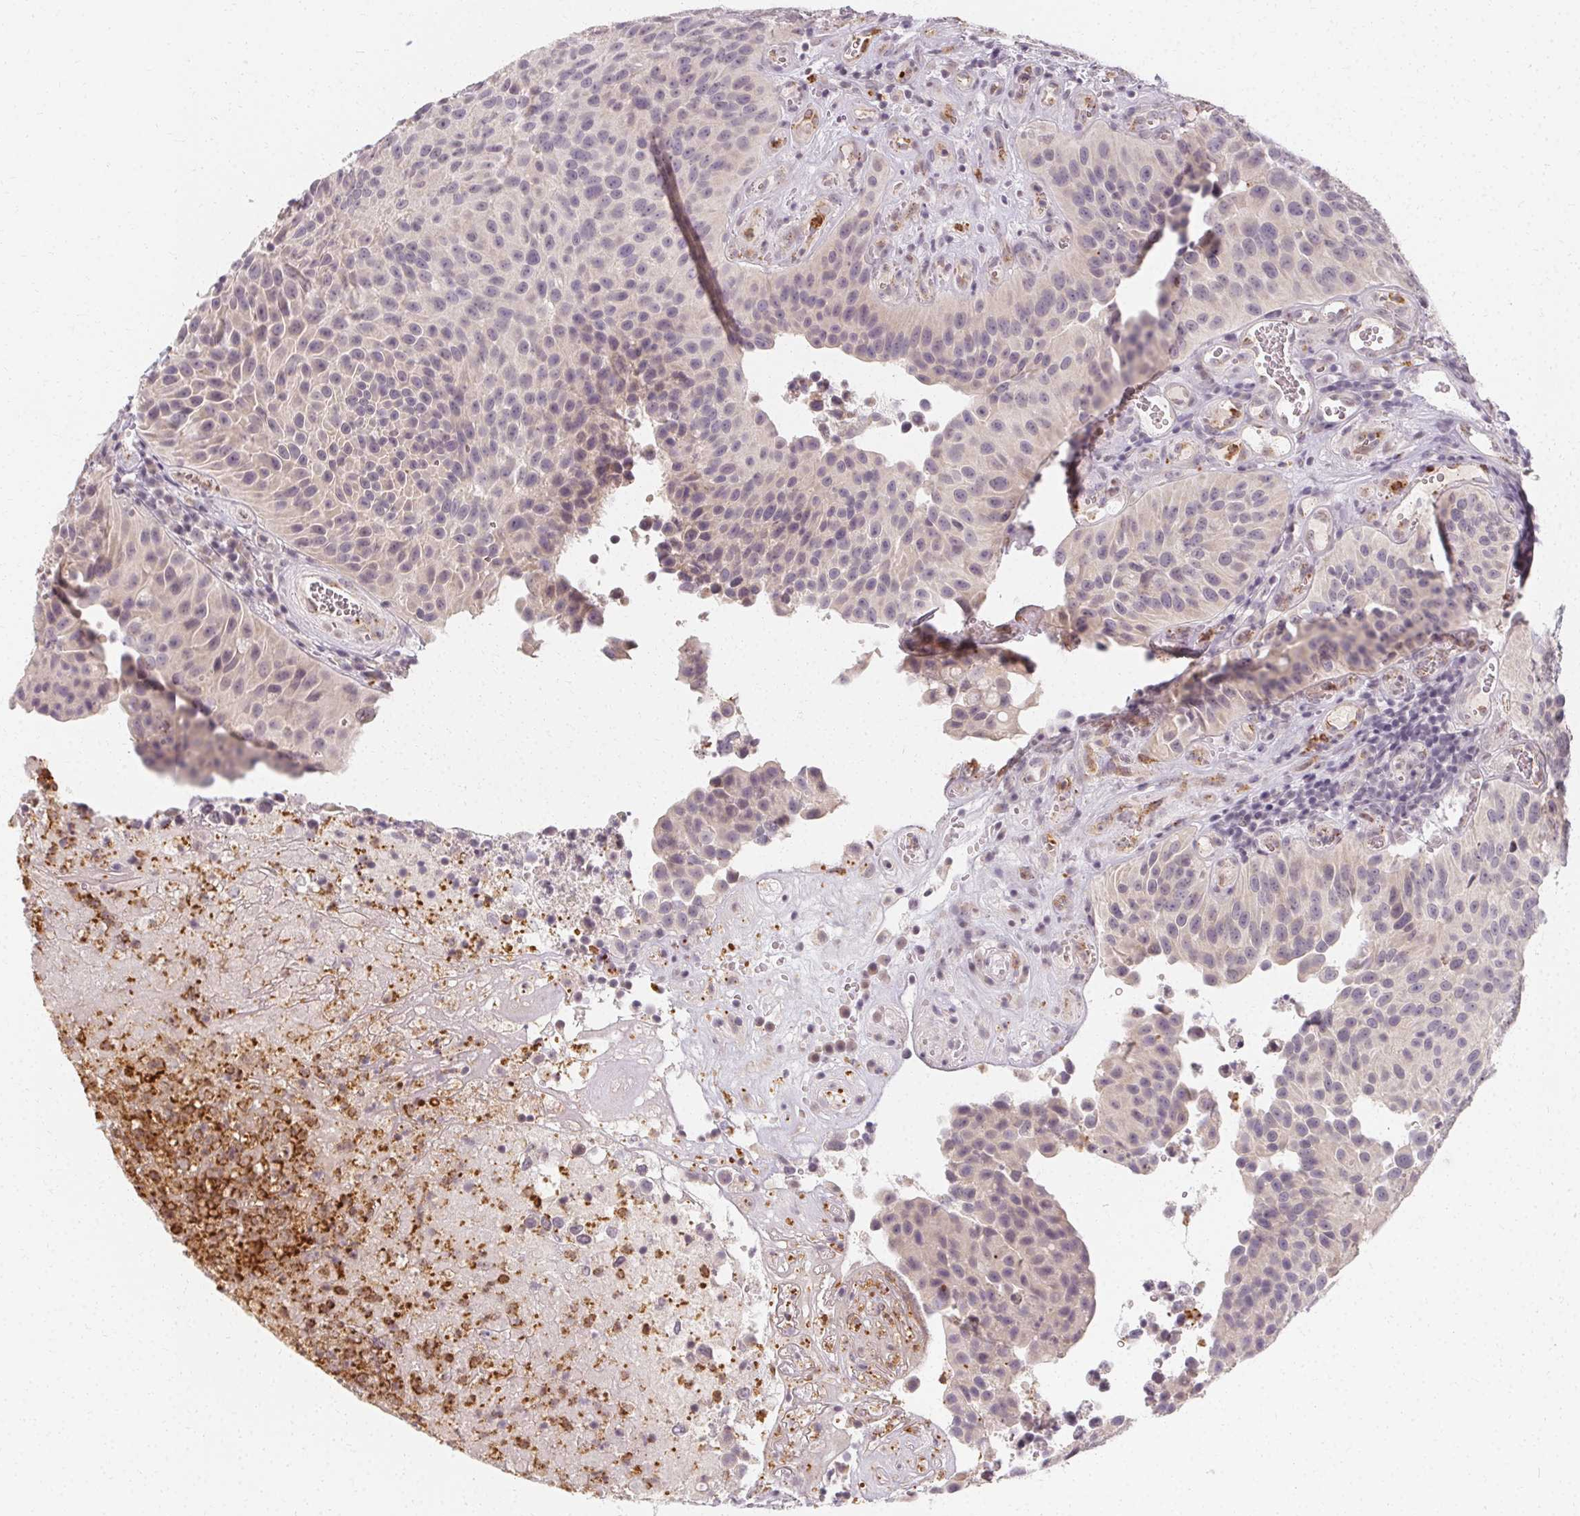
{"staining": {"intensity": "negative", "quantity": "none", "location": "none"}, "tissue": "urothelial cancer", "cell_type": "Tumor cells", "image_type": "cancer", "snomed": [{"axis": "morphology", "description": "Urothelial carcinoma, Low grade"}, {"axis": "topography", "description": "Urinary bladder"}], "caption": "The immunohistochemistry micrograph has no significant staining in tumor cells of urothelial cancer tissue. (DAB (3,3'-diaminobenzidine) immunohistochemistry (IHC) with hematoxylin counter stain).", "gene": "CLCNKB", "patient": {"sex": "male", "age": 76}}